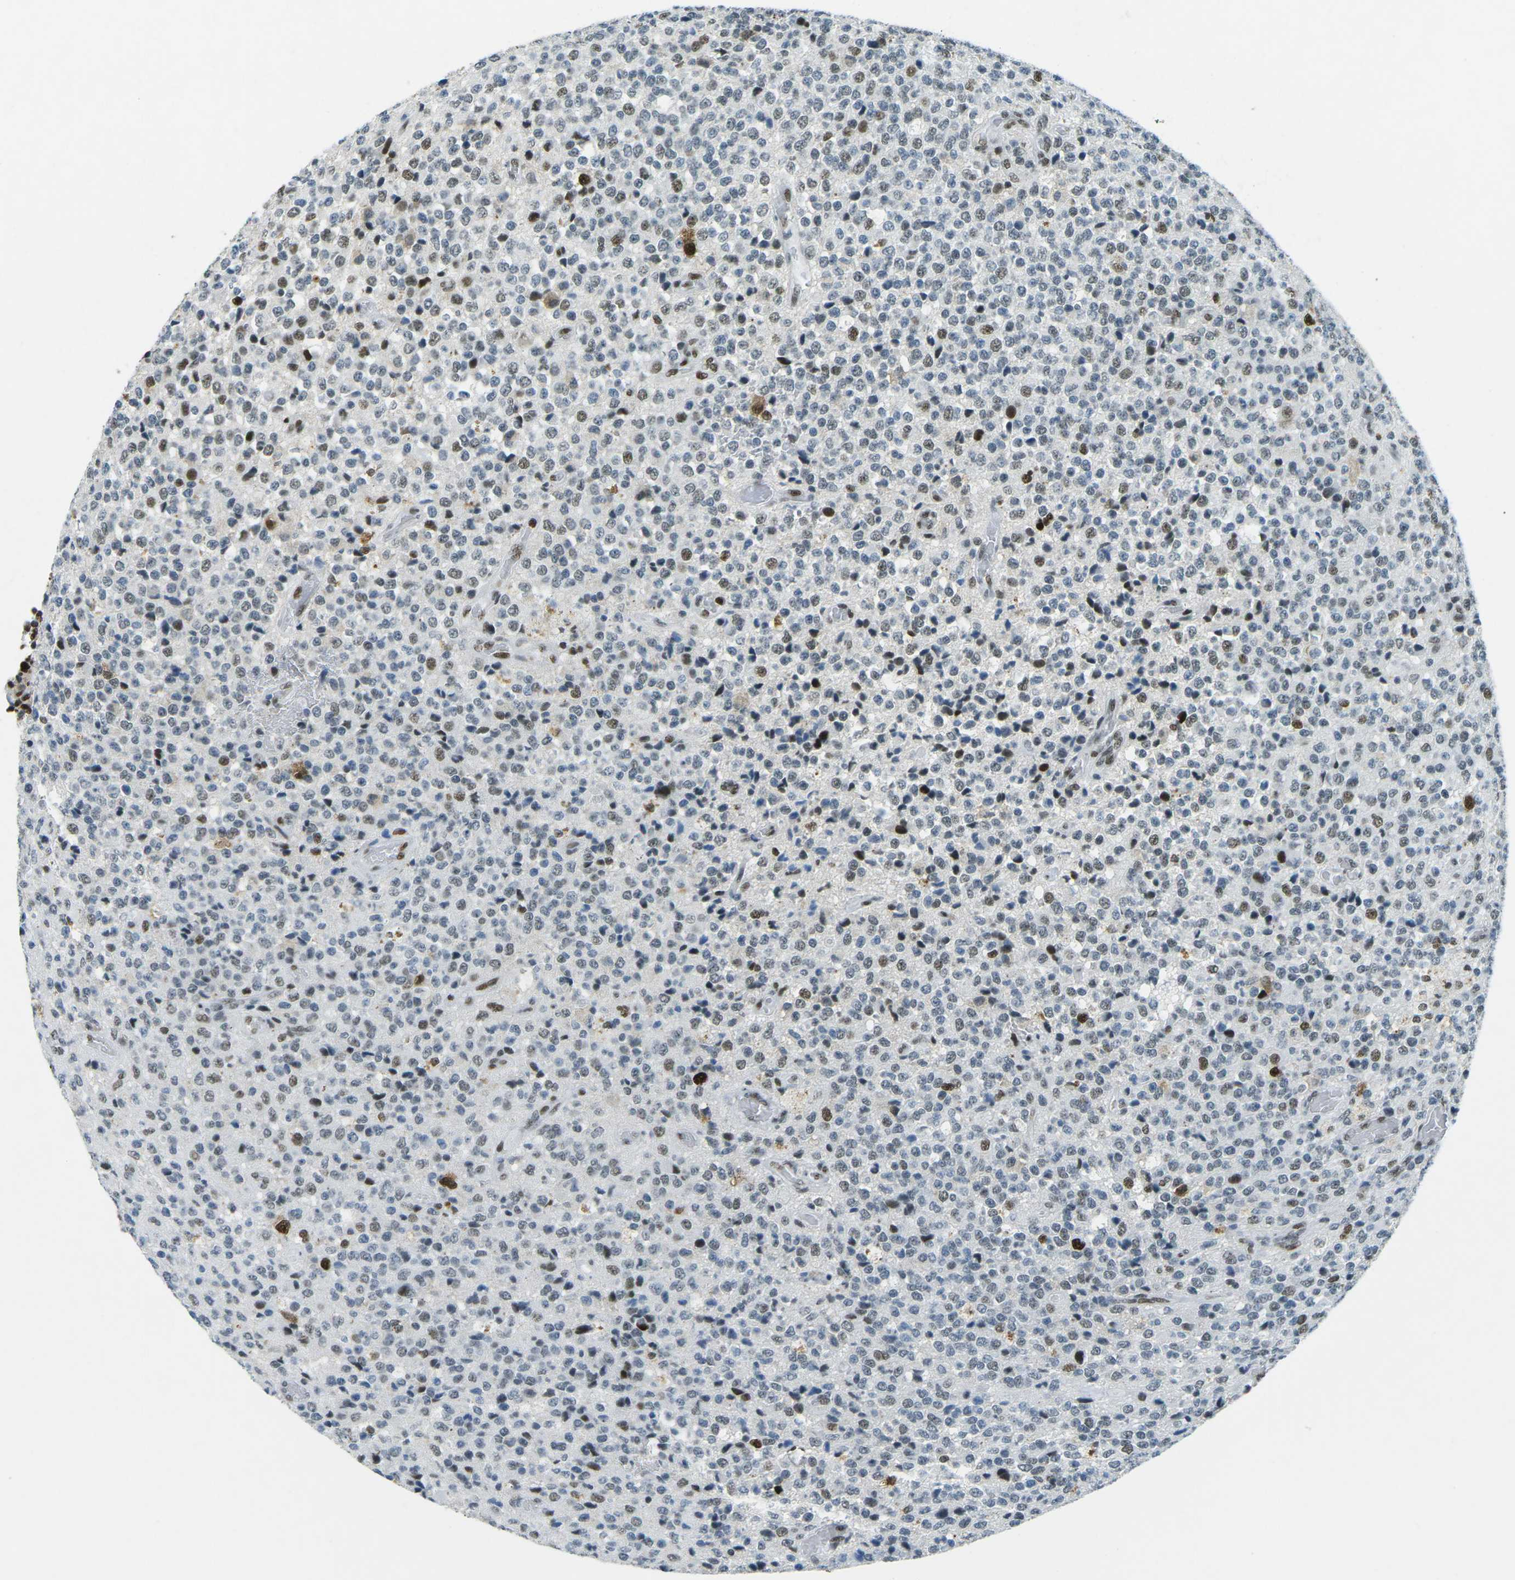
{"staining": {"intensity": "moderate", "quantity": ">75%", "location": "nuclear"}, "tissue": "glioma", "cell_type": "Tumor cells", "image_type": "cancer", "snomed": [{"axis": "morphology", "description": "Glioma, malignant, High grade"}, {"axis": "topography", "description": "pancreas cauda"}], "caption": "IHC of human malignant glioma (high-grade) demonstrates medium levels of moderate nuclear staining in about >75% of tumor cells.", "gene": "RB1", "patient": {"sex": "male", "age": 60}}